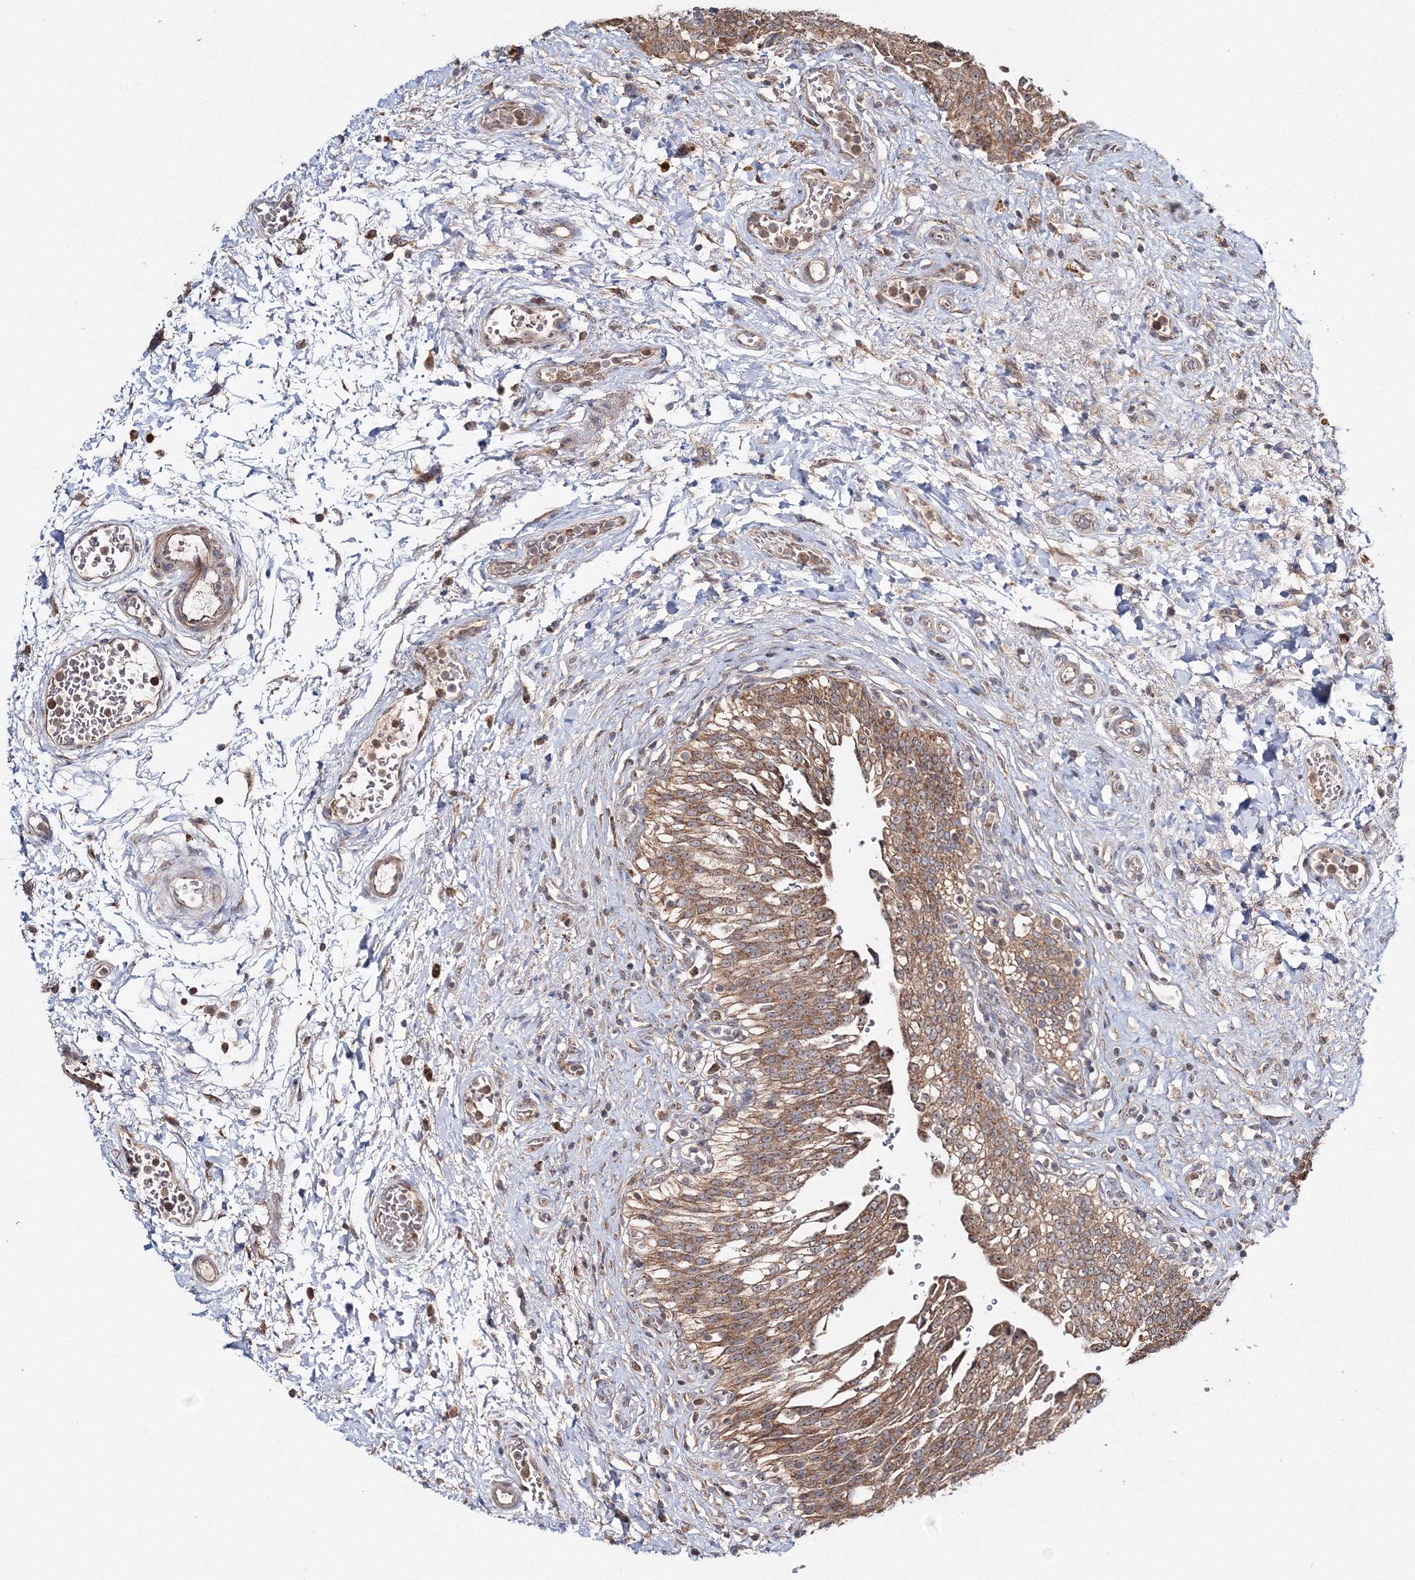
{"staining": {"intensity": "strong", "quantity": ">75%", "location": "cytoplasmic/membranous"}, "tissue": "urinary bladder", "cell_type": "Urothelial cells", "image_type": "normal", "snomed": [{"axis": "morphology", "description": "Urothelial carcinoma, High grade"}, {"axis": "topography", "description": "Urinary bladder"}], "caption": "Protein positivity by IHC shows strong cytoplasmic/membranous staining in approximately >75% of urothelial cells in normal urinary bladder. (Brightfield microscopy of DAB IHC at high magnification).", "gene": "PEX13", "patient": {"sex": "male", "age": 46}}